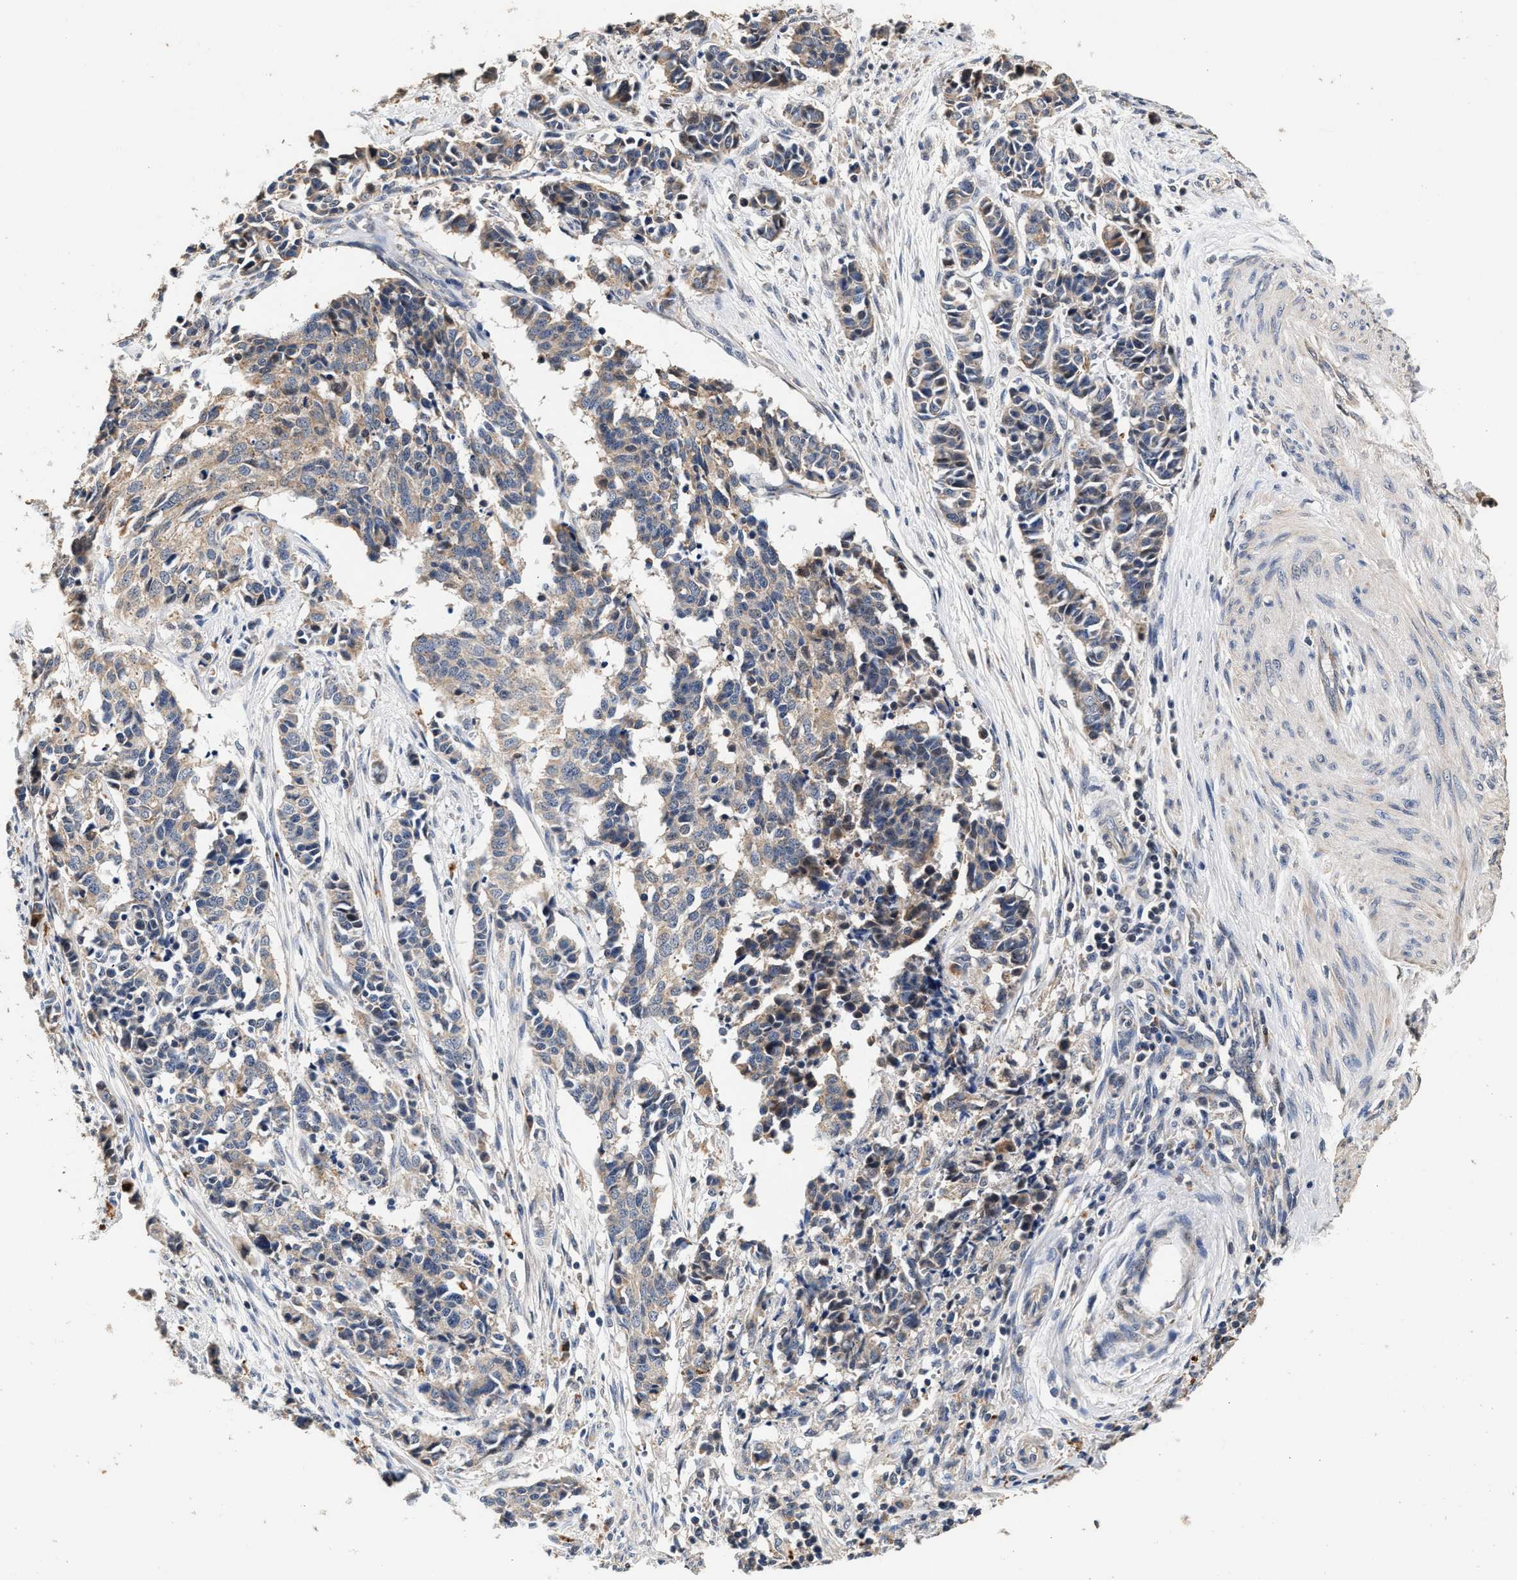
{"staining": {"intensity": "weak", "quantity": "<25%", "location": "cytoplasmic/membranous"}, "tissue": "cervical cancer", "cell_type": "Tumor cells", "image_type": "cancer", "snomed": [{"axis": "morphology", "description": "Normal tissue, NOS"}, {"axis": "morphology", "description": "Squamous cell carcinoma, NOS"}, {"axis": "topography", "description": "Cervix"}], "caption": "This is an immunohistochemistry (IHC) micrograph of cervical cancer. There is no expression in tumor cells.", "gene": "PTGR3", "patient": {"sex": "female", "age": 35}}